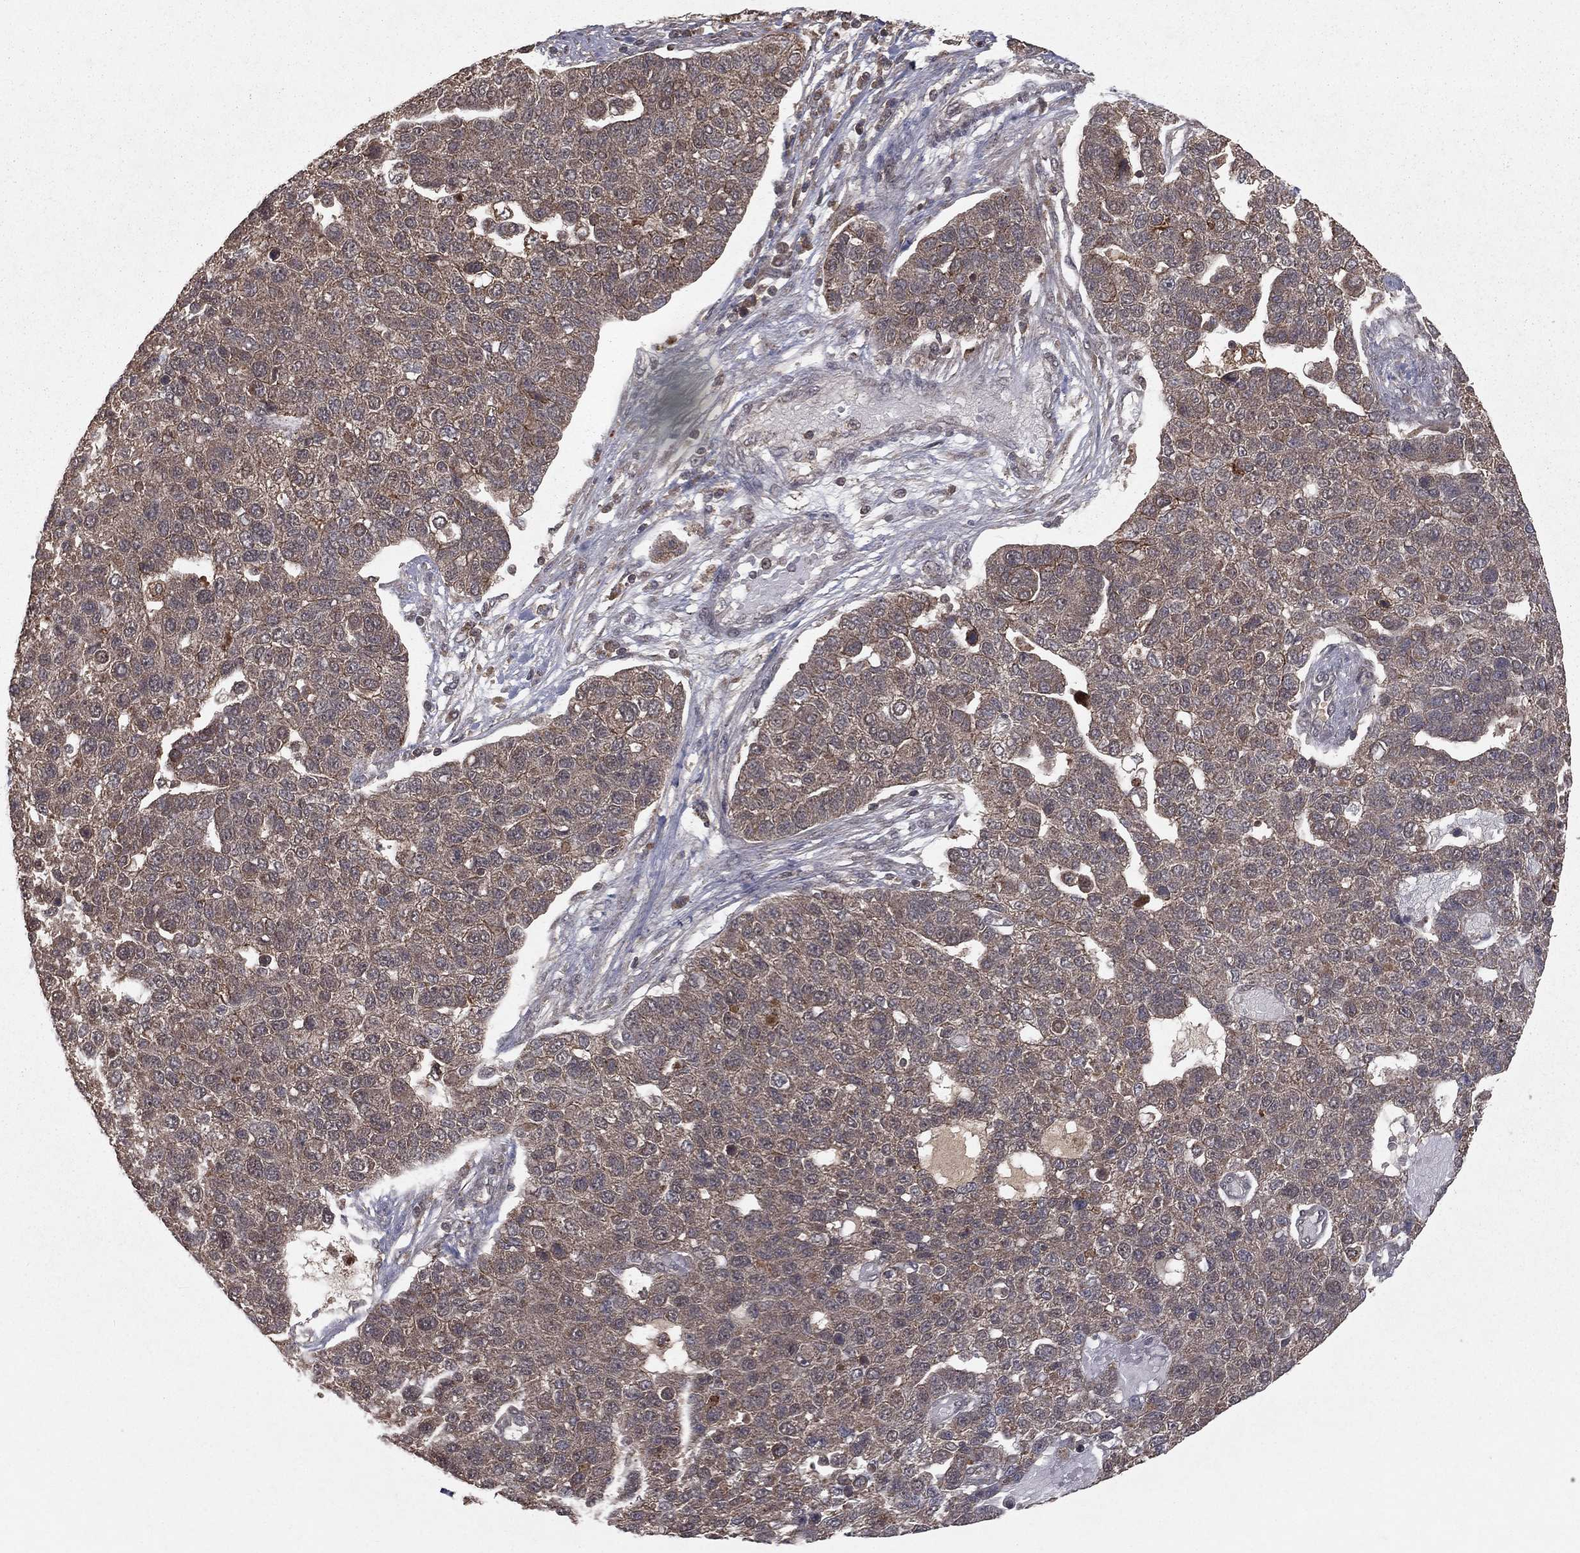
{"staining": {"intensity": "negative", "quantity": "none", "location": "none"}, "tissue": "pancreatic cancer", "cell_type": "Tumor cells", "image_type": "cancer", "snomed": [{"axis": "morphology", "description": "Adenocarcinoma, NOS"}, {"axis": "topography", "description": "Pancreas"}], "caption": "The IHC micrograph has no significant positivity in tumor cells of pancreatic adenocarcinoma tissue.", "gene": "ZDHHC15", "patient": {"sex": "female", "age": 61}}